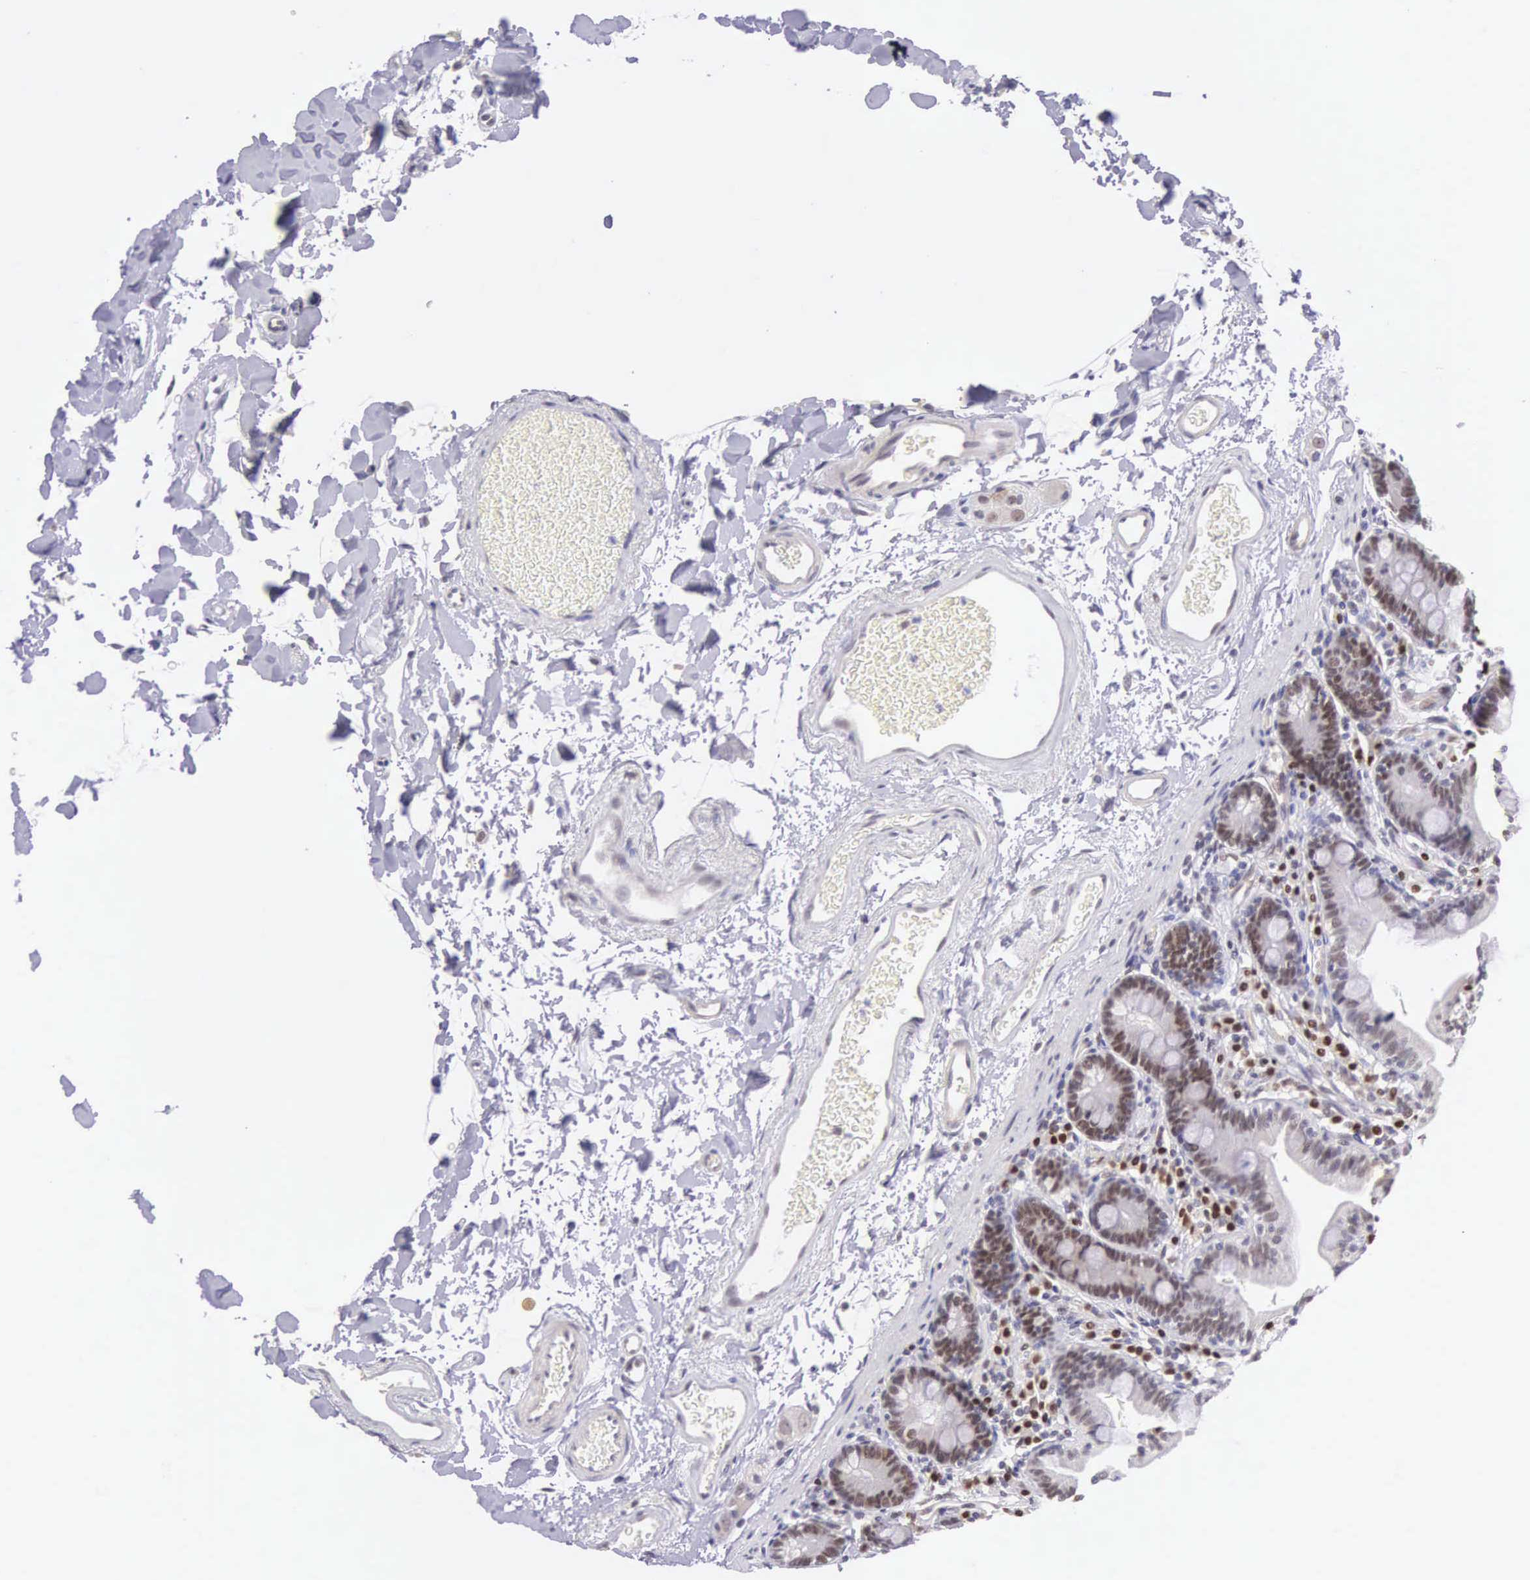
{"staining": {"intensity": "strong", "quantity": ">75%", "location": "nuclear"}, "tissue": "duodenum", "cell_type": "Glandular cells", "image_type": "normal", "snomed": [{"axis": "morphology", "description": "Normal tissue, NOS"}, {"axis": "topography", "description": "Duodenum"}], "caption": "Immunohistochemical staining of normal duodenum exhibits strong nuclear protein positivity in about >75% of glandular cells. (Stains: DAB (3,3'-diaminobenzidine) in brown, nuclei in blue, Microscopy: brightfield microscopy at high magnification).", "gene": "CCDC117", "patient": {"sex": "male", "age": 70}}